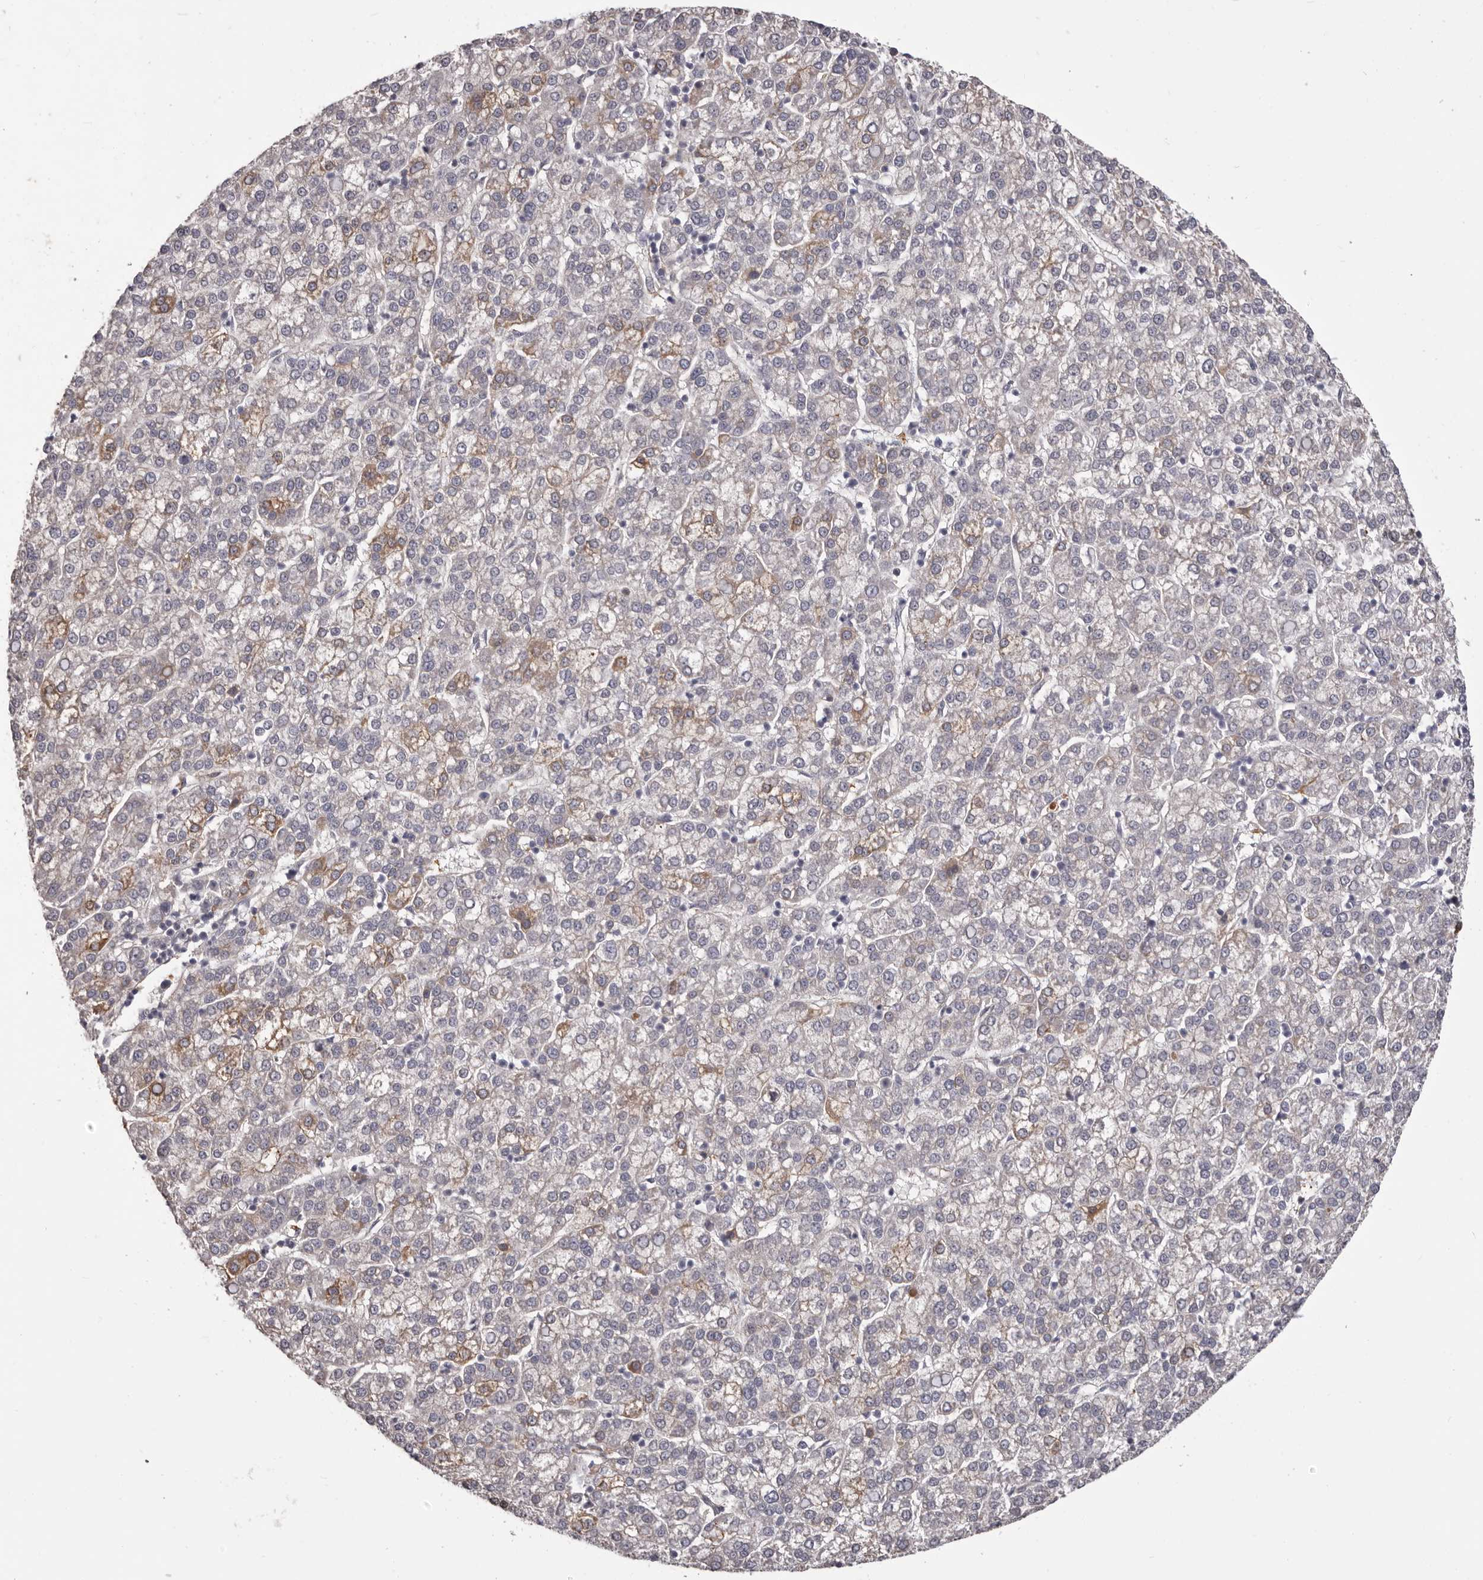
{"staining": {"intensity": "weak", "quantity": "<25%", "location": "cytoplasmic/membranous"}, "tissue": "liver cancer", "cell_type": "Tumor cells", "image_type": "cancer", "snomed": [{"axis": "morphology", "description": "Carcinoma, Hepatocellular, NOS"}, {"axis": "topography", "description": "Liver"}], "caption": "Tumor cells are negative for protein expression in human hepatocellular carcinoma (liver). (Stains: DAB IHC with hematoxylin counter stain, Microscopy: brightfield microscopy at high magnification).", "gene": "OTUD3", "patient": {"sex": "female", "age": 58}}